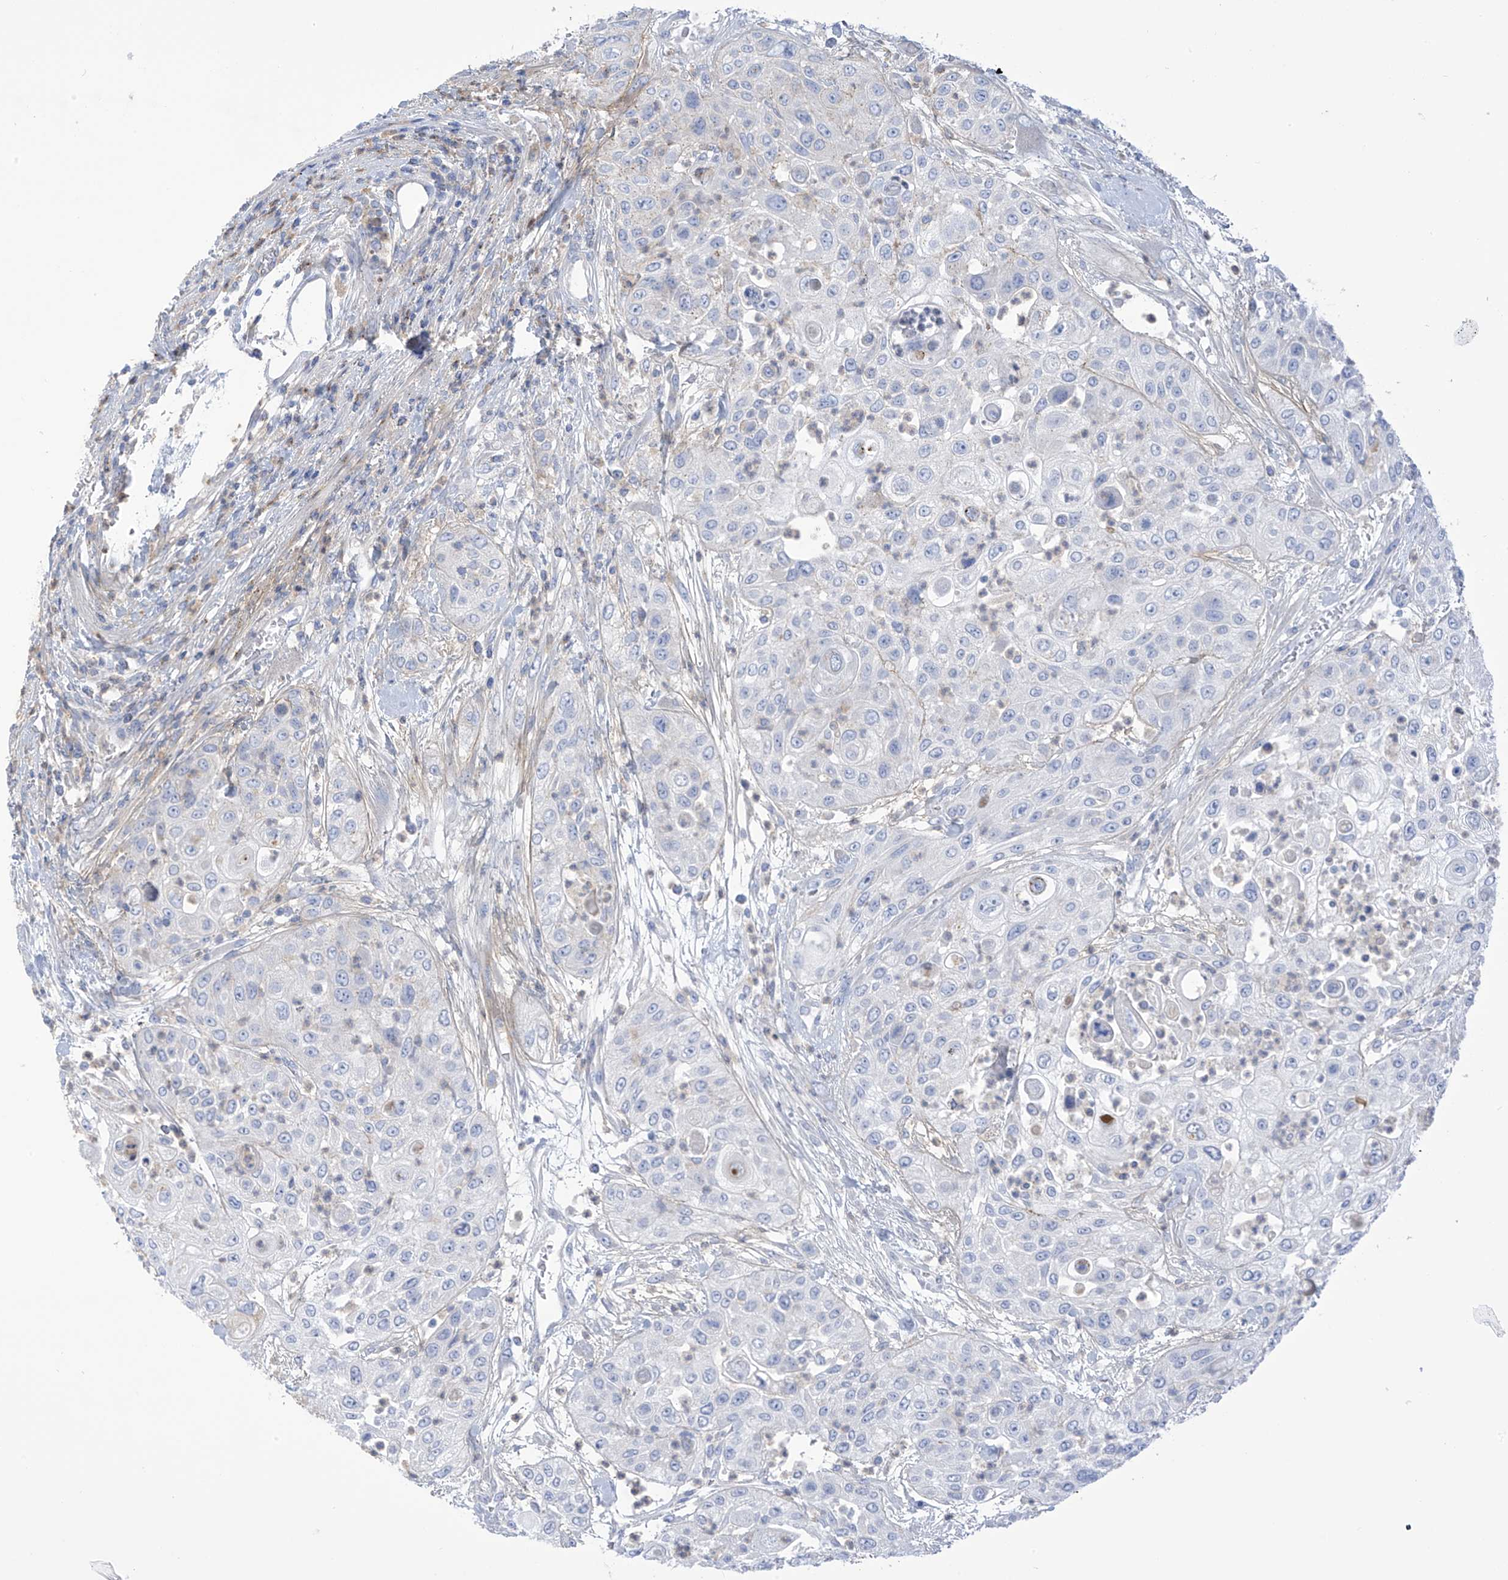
{"staining": {"intensity": "negative", "quantity": "none", "location": "none"}, "tissue": "urothelial cancer", "cell_type": "Tumor cells", "image_type": "cancer", "snomed": [{"axis": "morphology", "description": "Urothelial carcinoma, High grade"}, {"axis": "topography", "description": "Urinary bladder"}], "caption": "DAB immunohistochemical staining of urothelial cancer demonstrates no significant staining in tumor cells. (DAB (3,3'-diaminobenzidine) immunohistochemistry visualized using brightfield microscopy, high magnification).", "gene": "FABP2", "patient": {"sex": "female", "age": 79}}